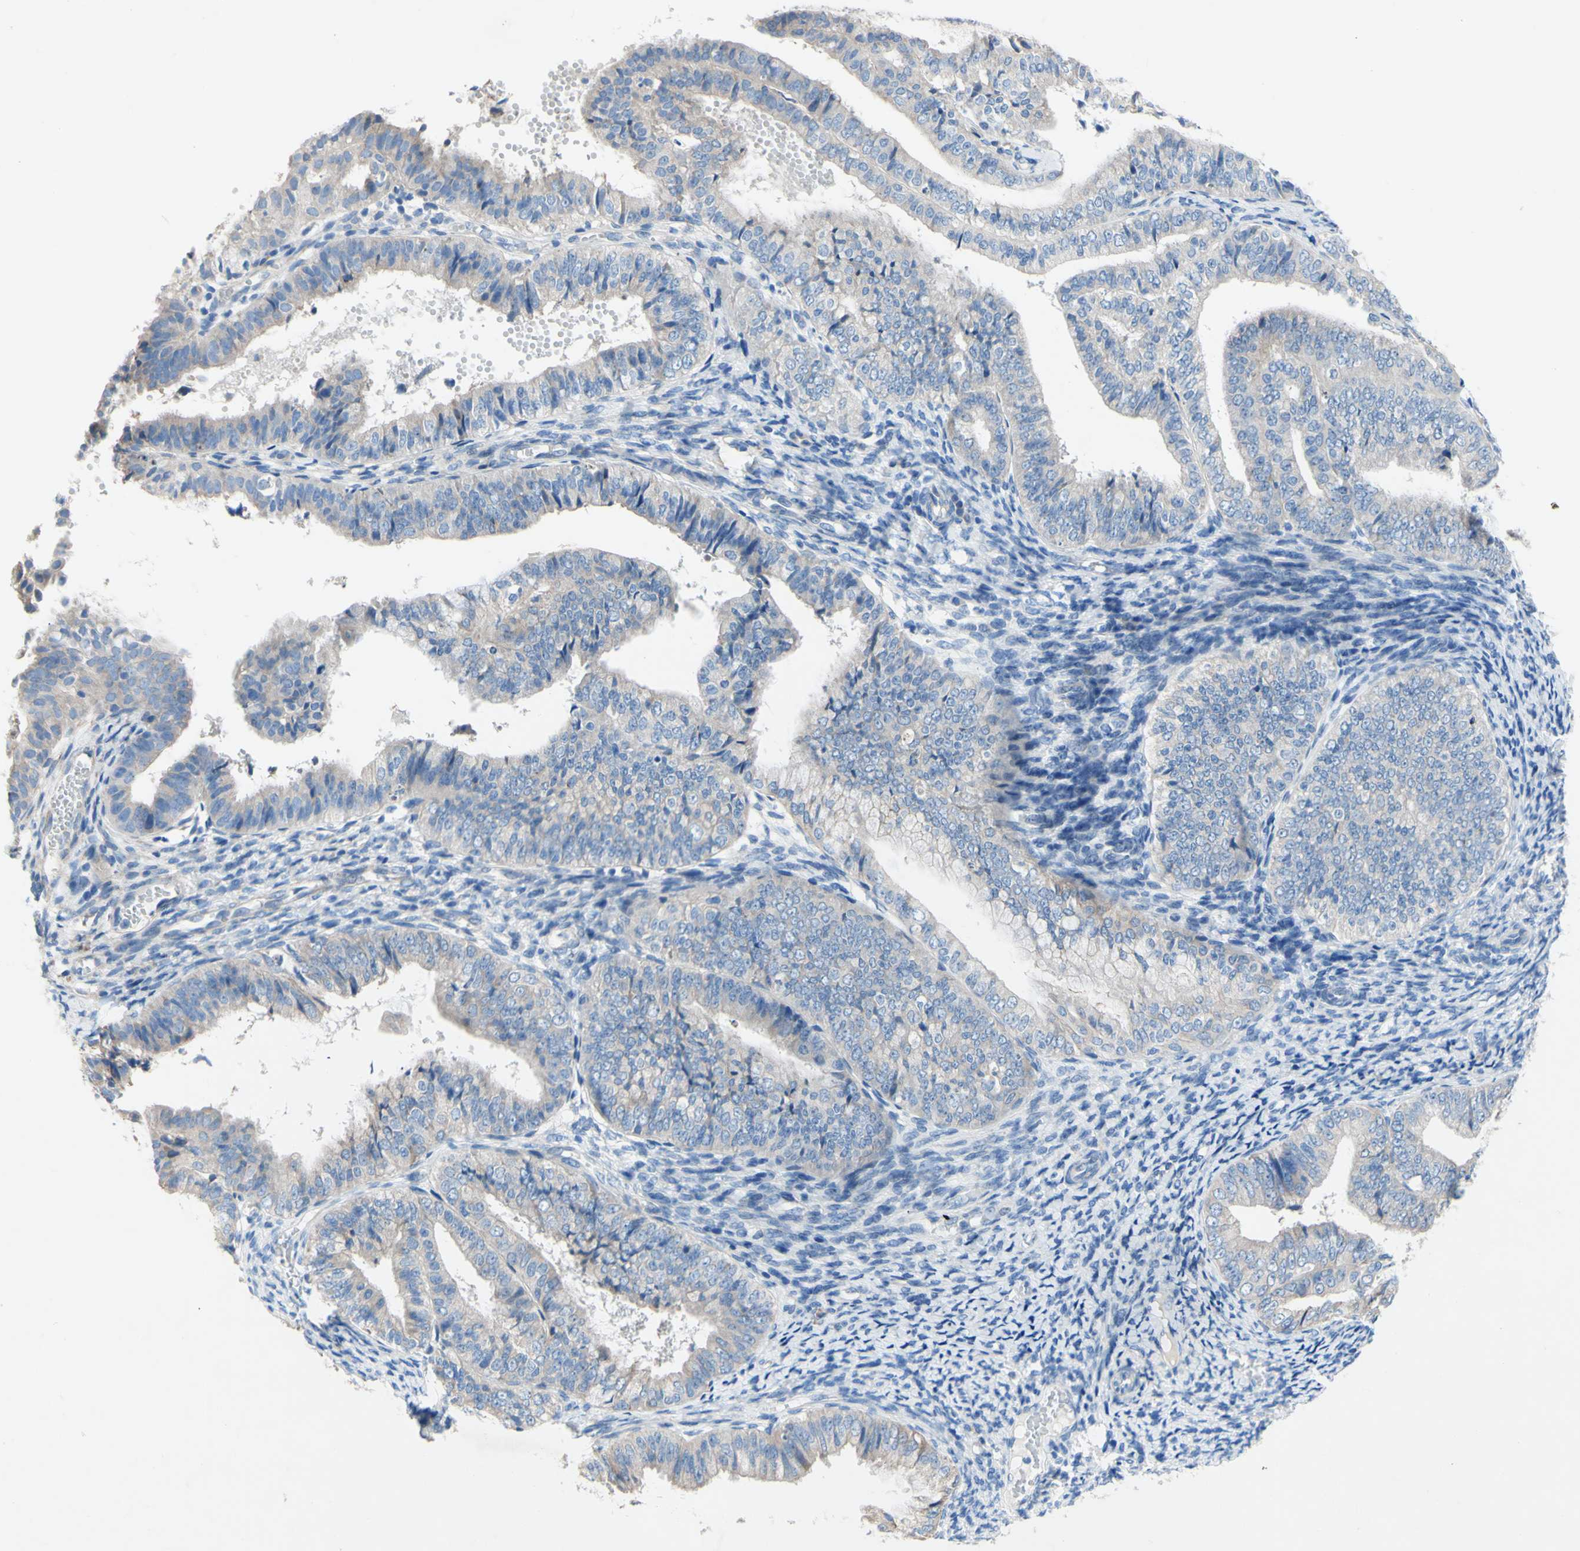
{"staining": {"intensity": "negative", "quantity": "none", "location": "none"}, "tissue": "endometrial cancer", "cell_type": "Tumor cells", "image_type": "cancer", "snomed": [{"axis": "morphology", "description": "Adenocarcinoma, NOS"}, {"axis": "topography", "description": "Endometrium"}], "caption": "The micrograph demonstrates no staining of tumor cells in adenocarcinoma (endometrial).", "gene": "TMIGD2", "patient": {"sex": "female", "age": 63}}